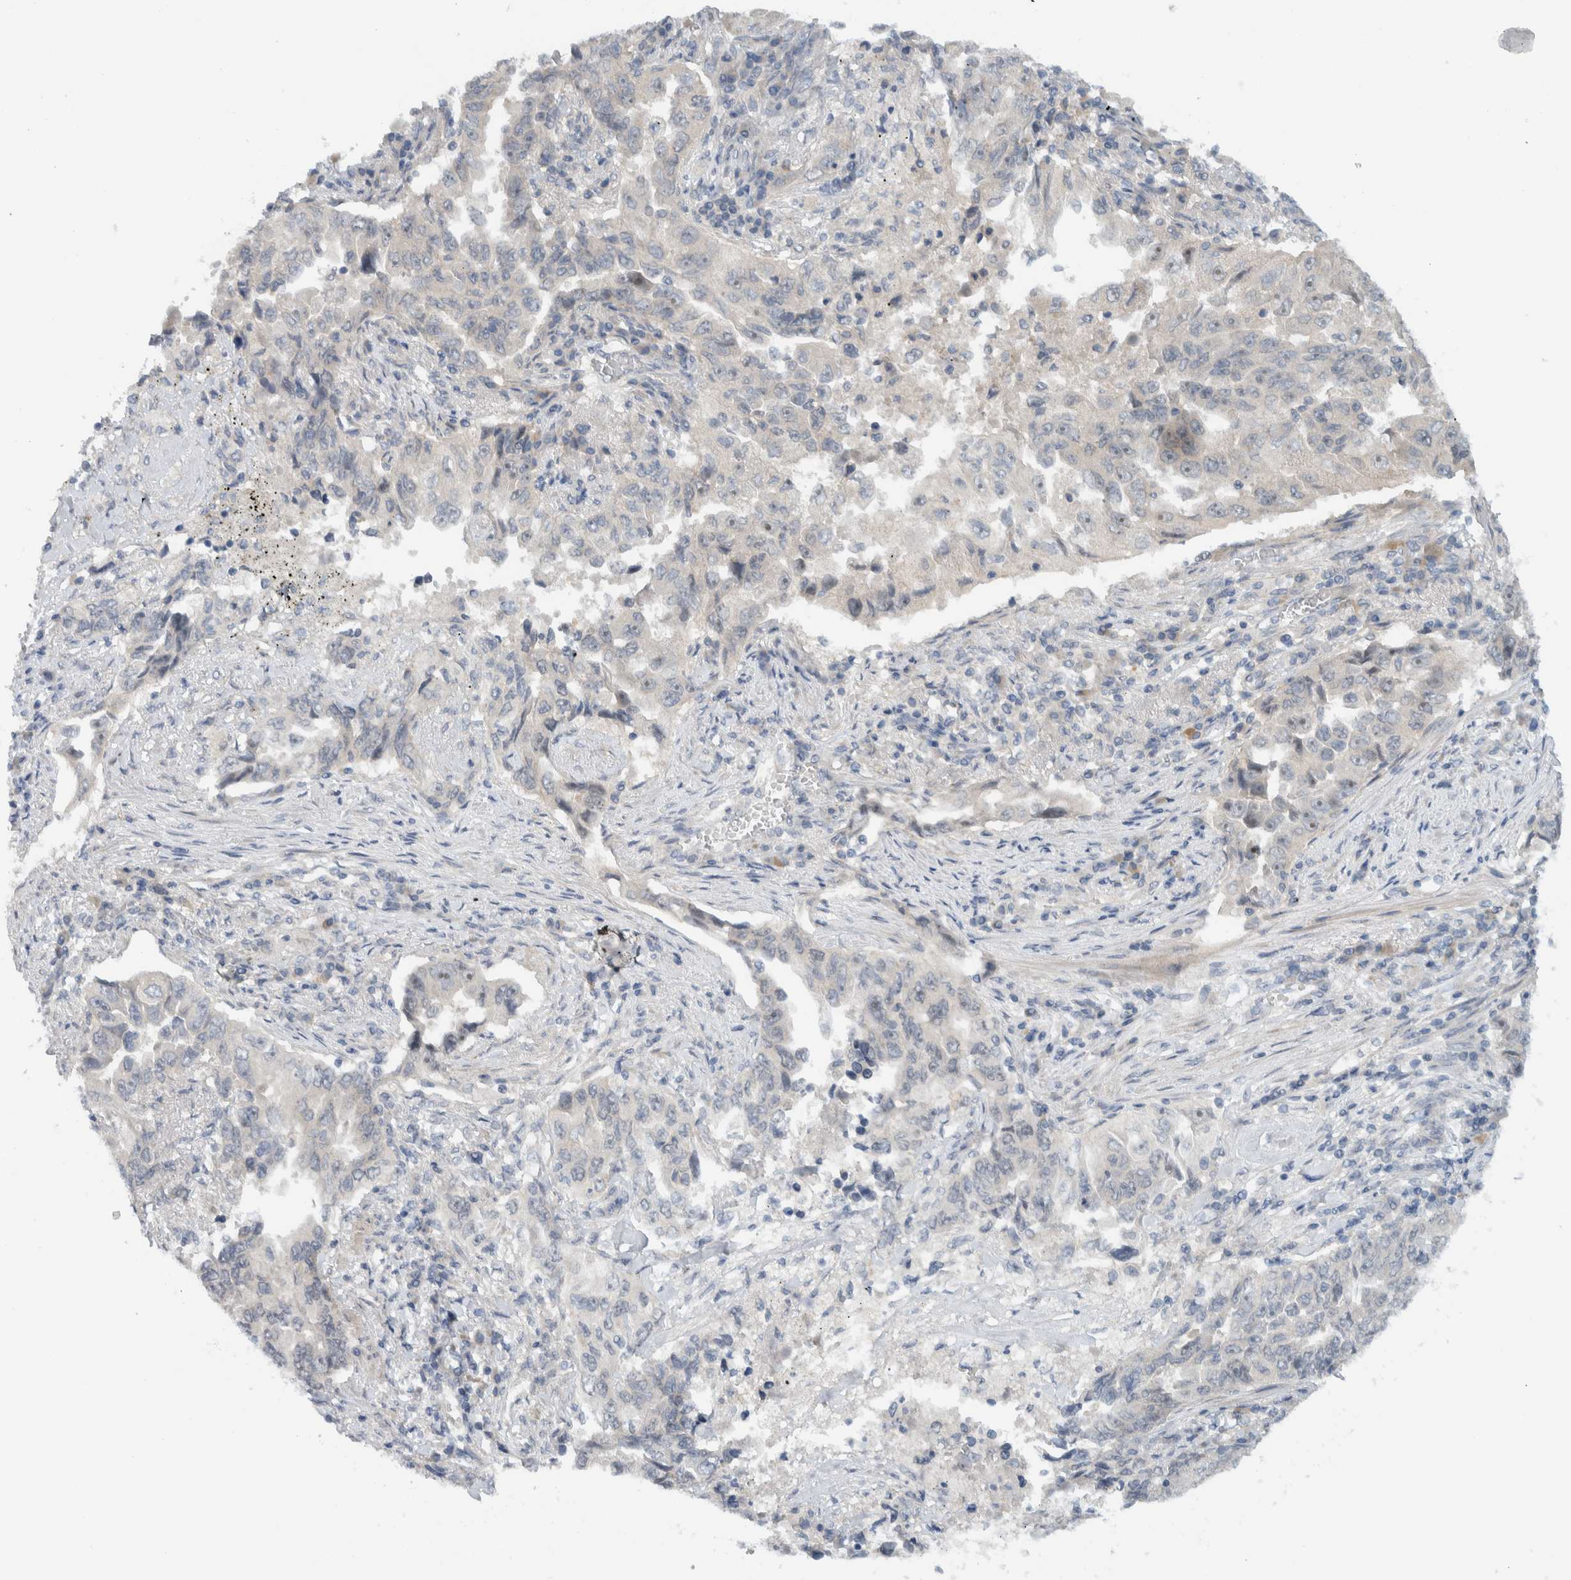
{"staining": {"intensity": "negative", "quantity": "none", "location": "none"}, "tissue": "lung cancer", "cell_type": "Tumor cells", "image_type": "cancer", "snomed": [{"axis": "morphology", "description": "Adenocarcinoma, NOS"}, {"axis": "topography", "description": "Lung"}], "caption": "This is a histopathology image of immunohistochemistry staining of adenocarcinoma (lung), which shows no staining in tumor cells.", "gene": "MPRIP", "patient": {"sex": "female", "age": 51}}